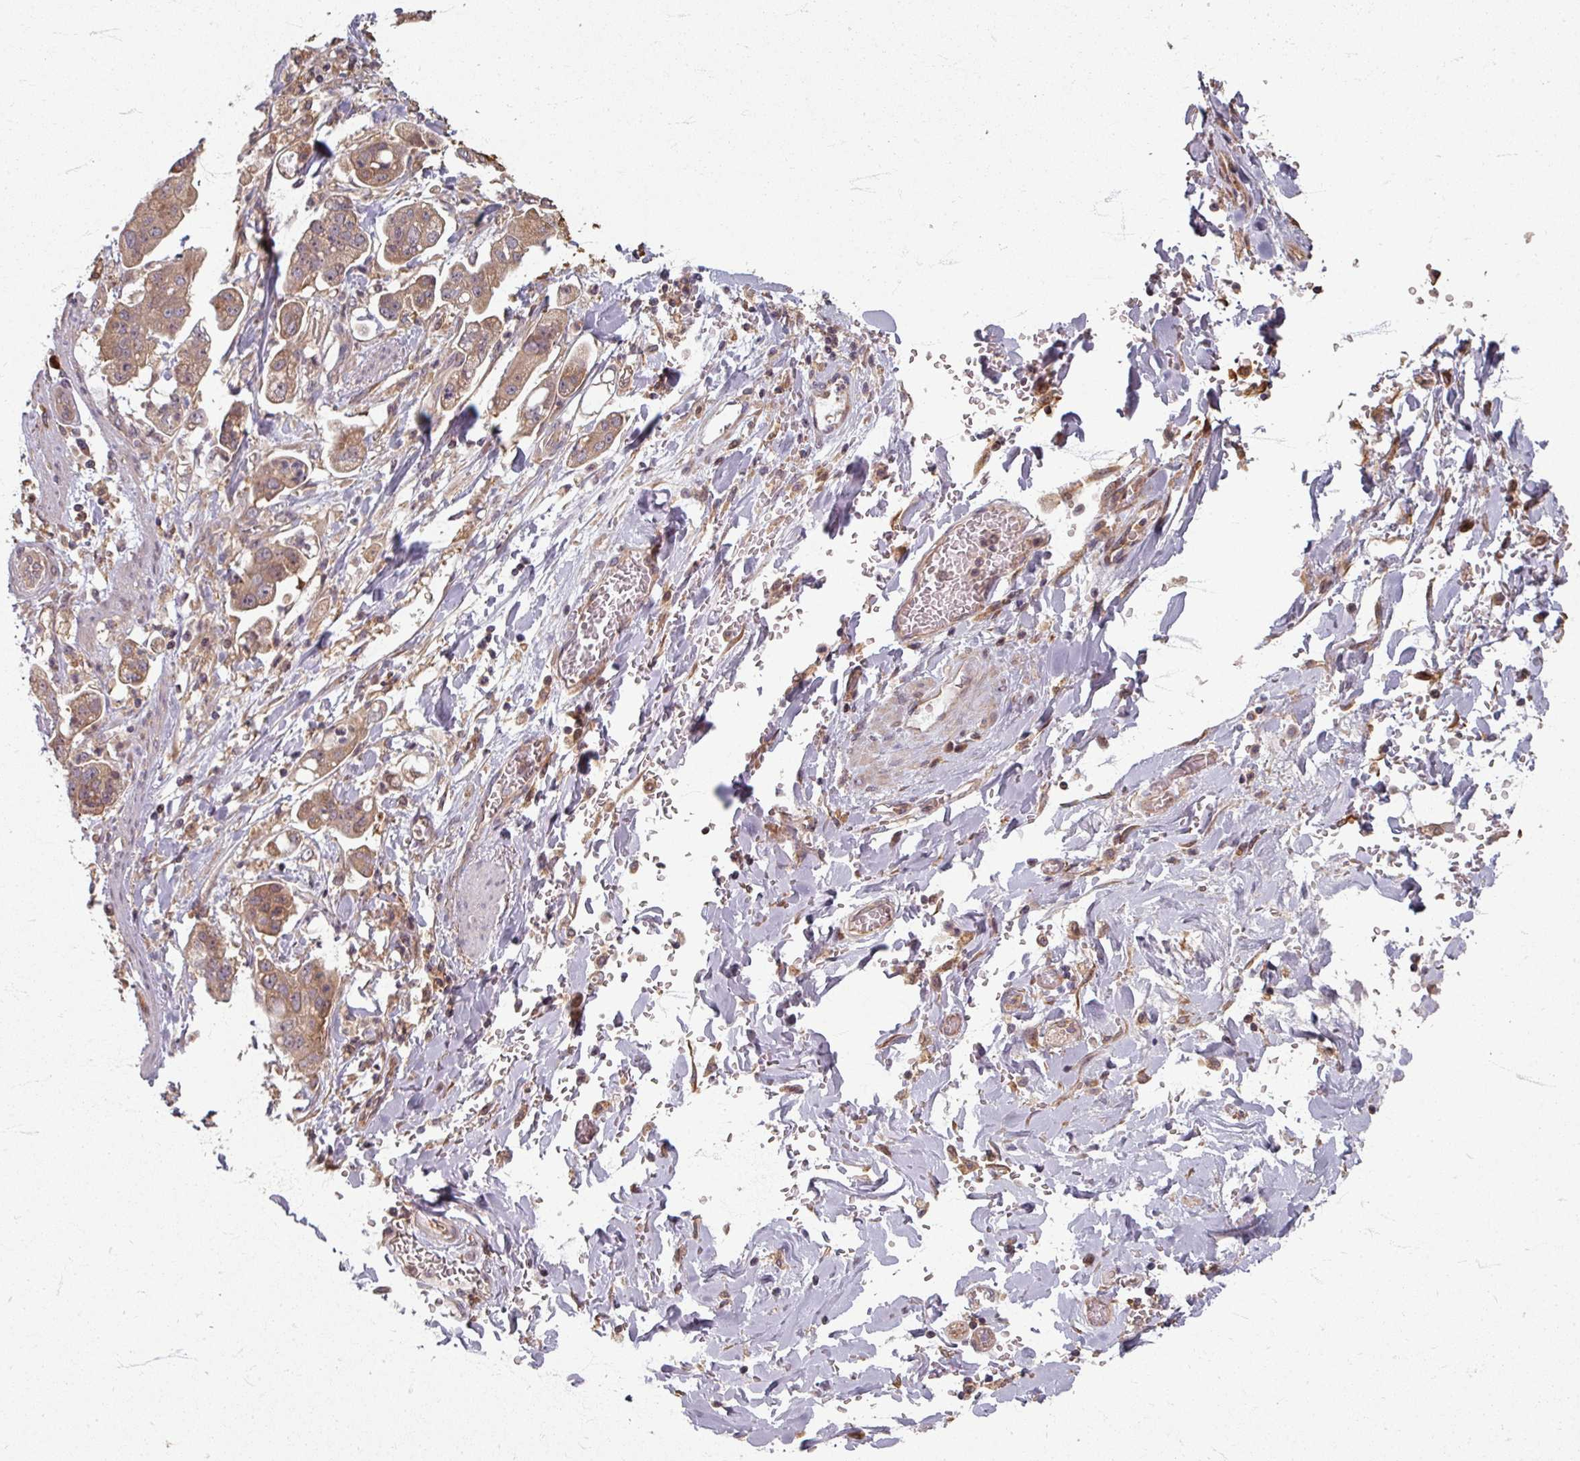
{"staining": {"intensity": "moderate", "quantity": ">75%", "location": "cytoplasmic/membranous"}, "tissue": "stomach cancer", "cell_type": "Tumor cells", "image_type": "cancer", "snomed": [{"axis": "morphology", "description": "Adenocarcinoma, NOS"}, {"axis": "topography", "description": "Stomach"}], "caption": "A medium amount of moderate cytoplasmic/membranous expression is present in approximately >75% of tumor cells in stomach cancer tissue. (Stains: DAB in brown, nuclei in blue, Microscopy: brightfield microscopy at high magnification).", "gene": "STAM", "patient": {"sex": "male", "age": 62}}